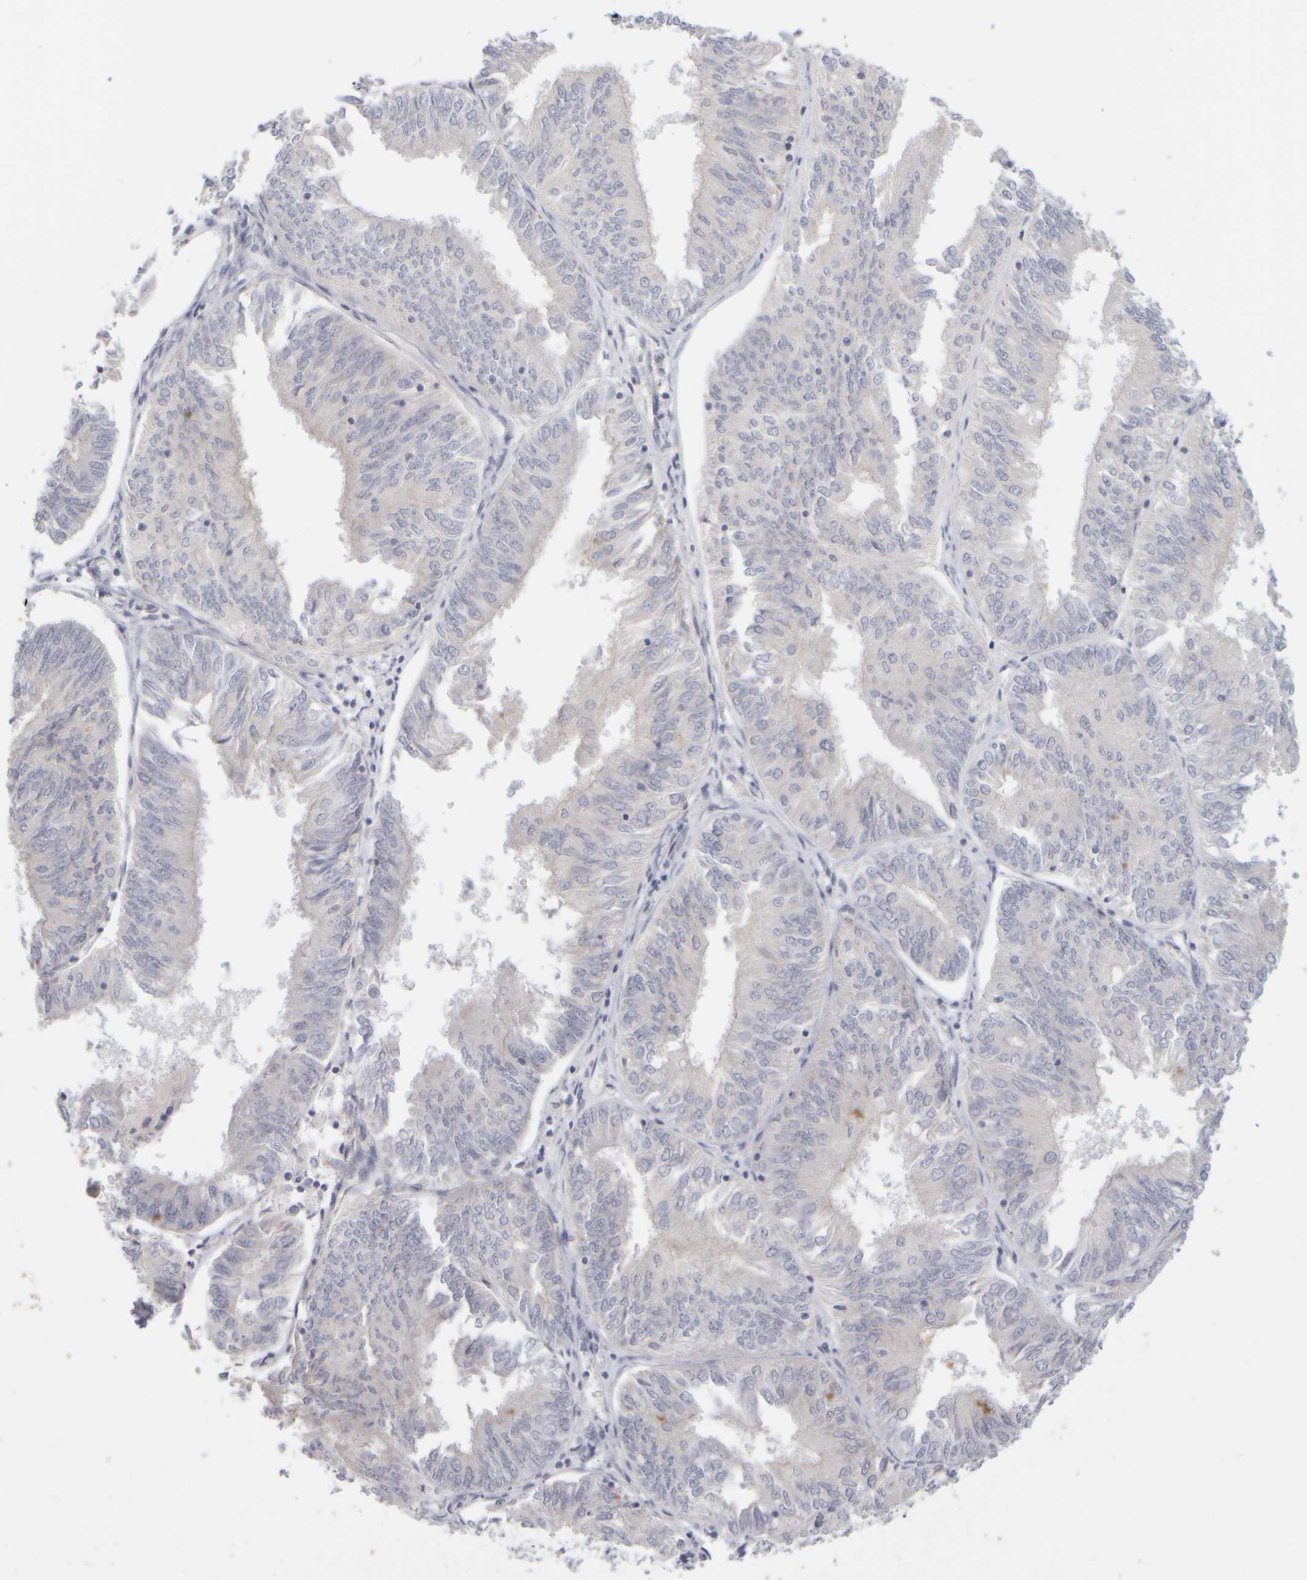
{"staining": {"intensity": "negative", "quantity": "none", "location": "none"}, "tissue": "endometrial cancer", "cell_type": "Tumor cells", "image_type": "cancer", "snomed": [{"axis": "morphology", "description": "Adenocarcinoma, NOS"}, {"axis": "topography", "description": "Endometrium"}], "caption": "Endometrial cancer was stained to show a protein in brown. There is no significant expression in tumor cells.", "gene": "GOPC", "patient": {"sex": "female", "age": 58}}